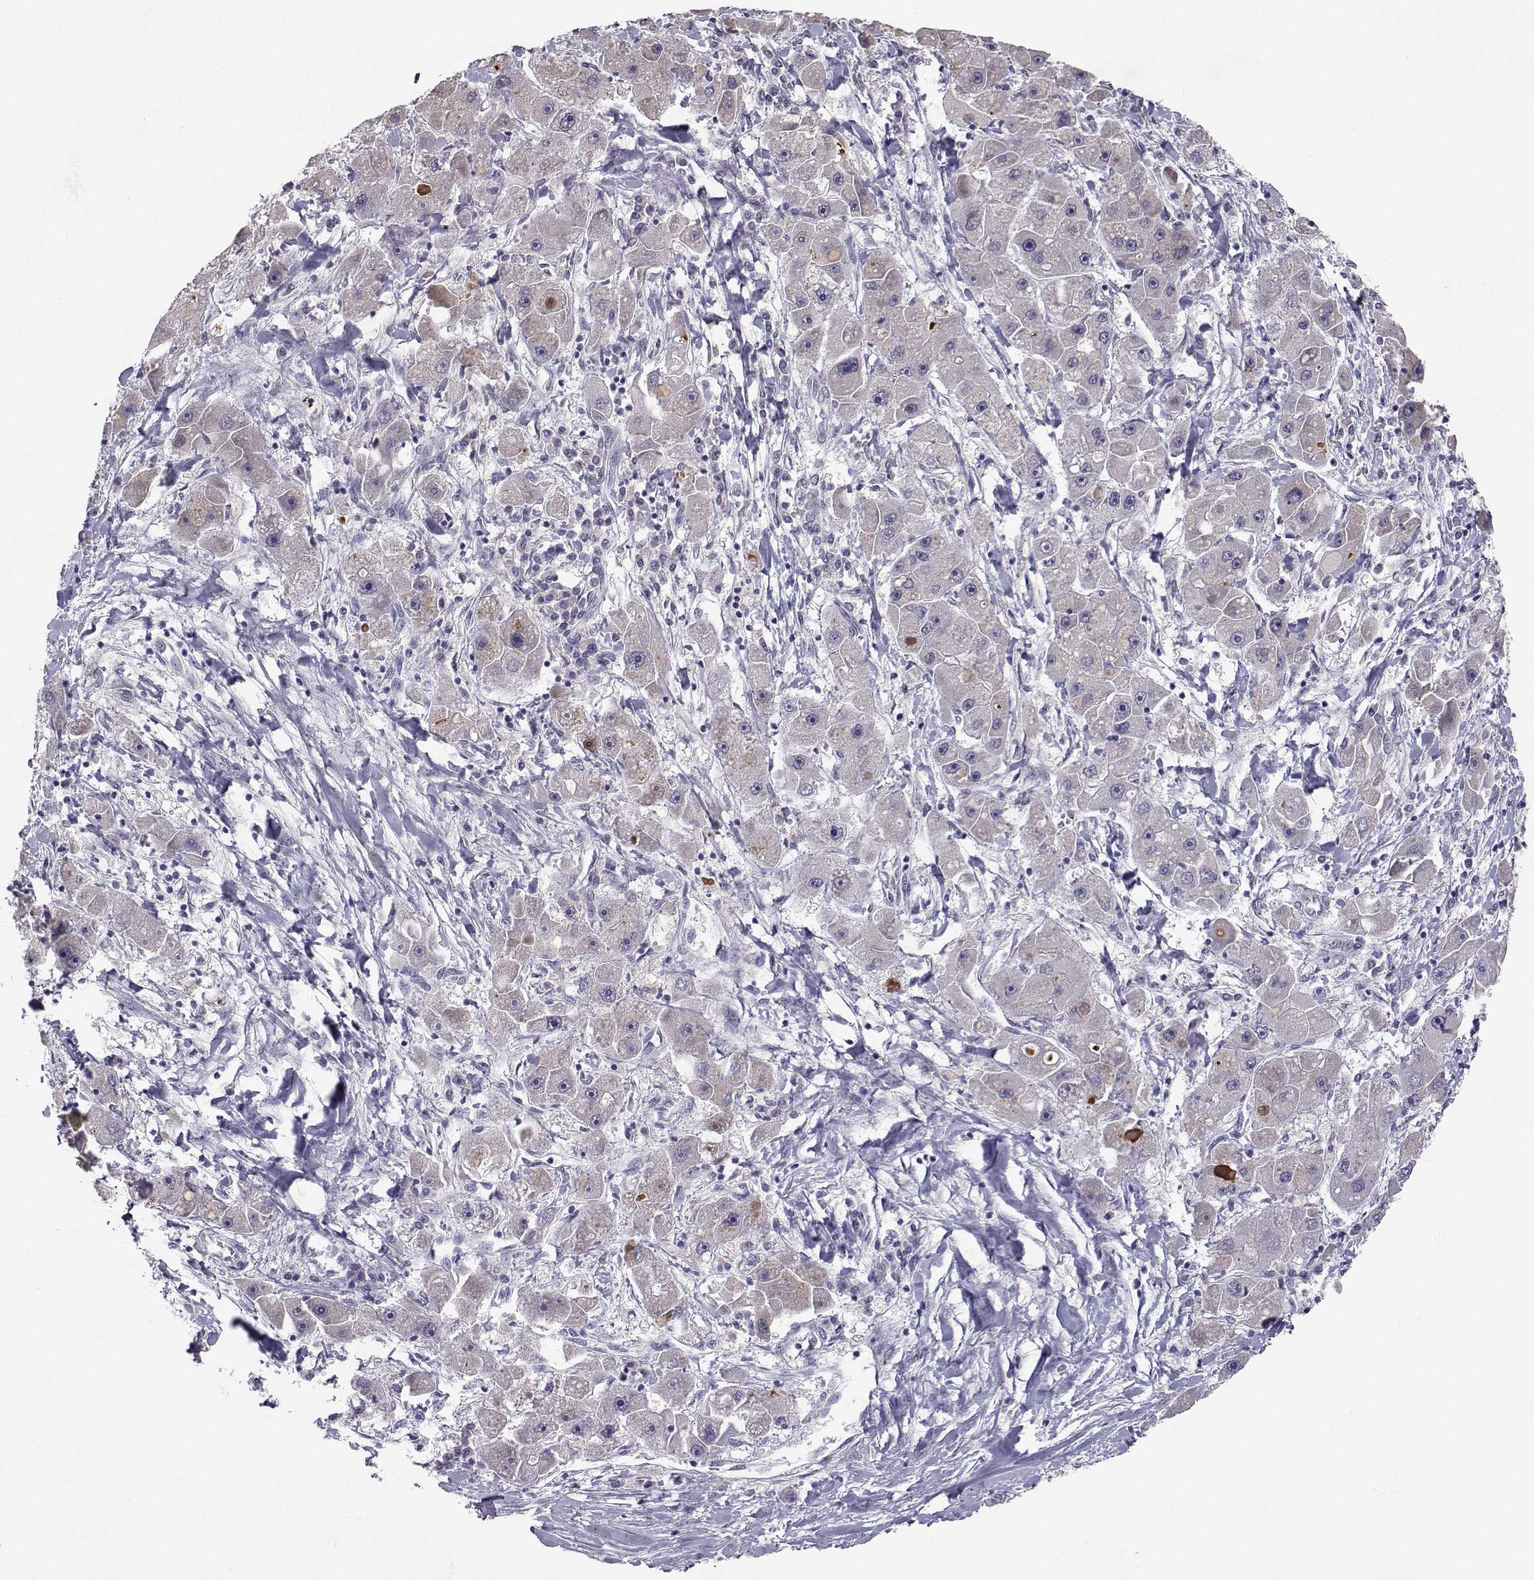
{"staining": {"intensity": "negative", "quantity": "none", "location": "none"}, "tissue": "liver cancer", "cell_type": "Tumor cells", "image_type": "cancer", "snomed": [{"axis": "morphology", "description": "Carcinoma, Hepatocellular, NOS"}, {"axis": "topography", "description": "Liver"}], "caption": "Protein analysis of hepatocellular carcinoma (liver) demonstrates no significant staining in tumor cells.", "gene": "SLC6A3", "patient": {"sex": "male", "age": 24}}